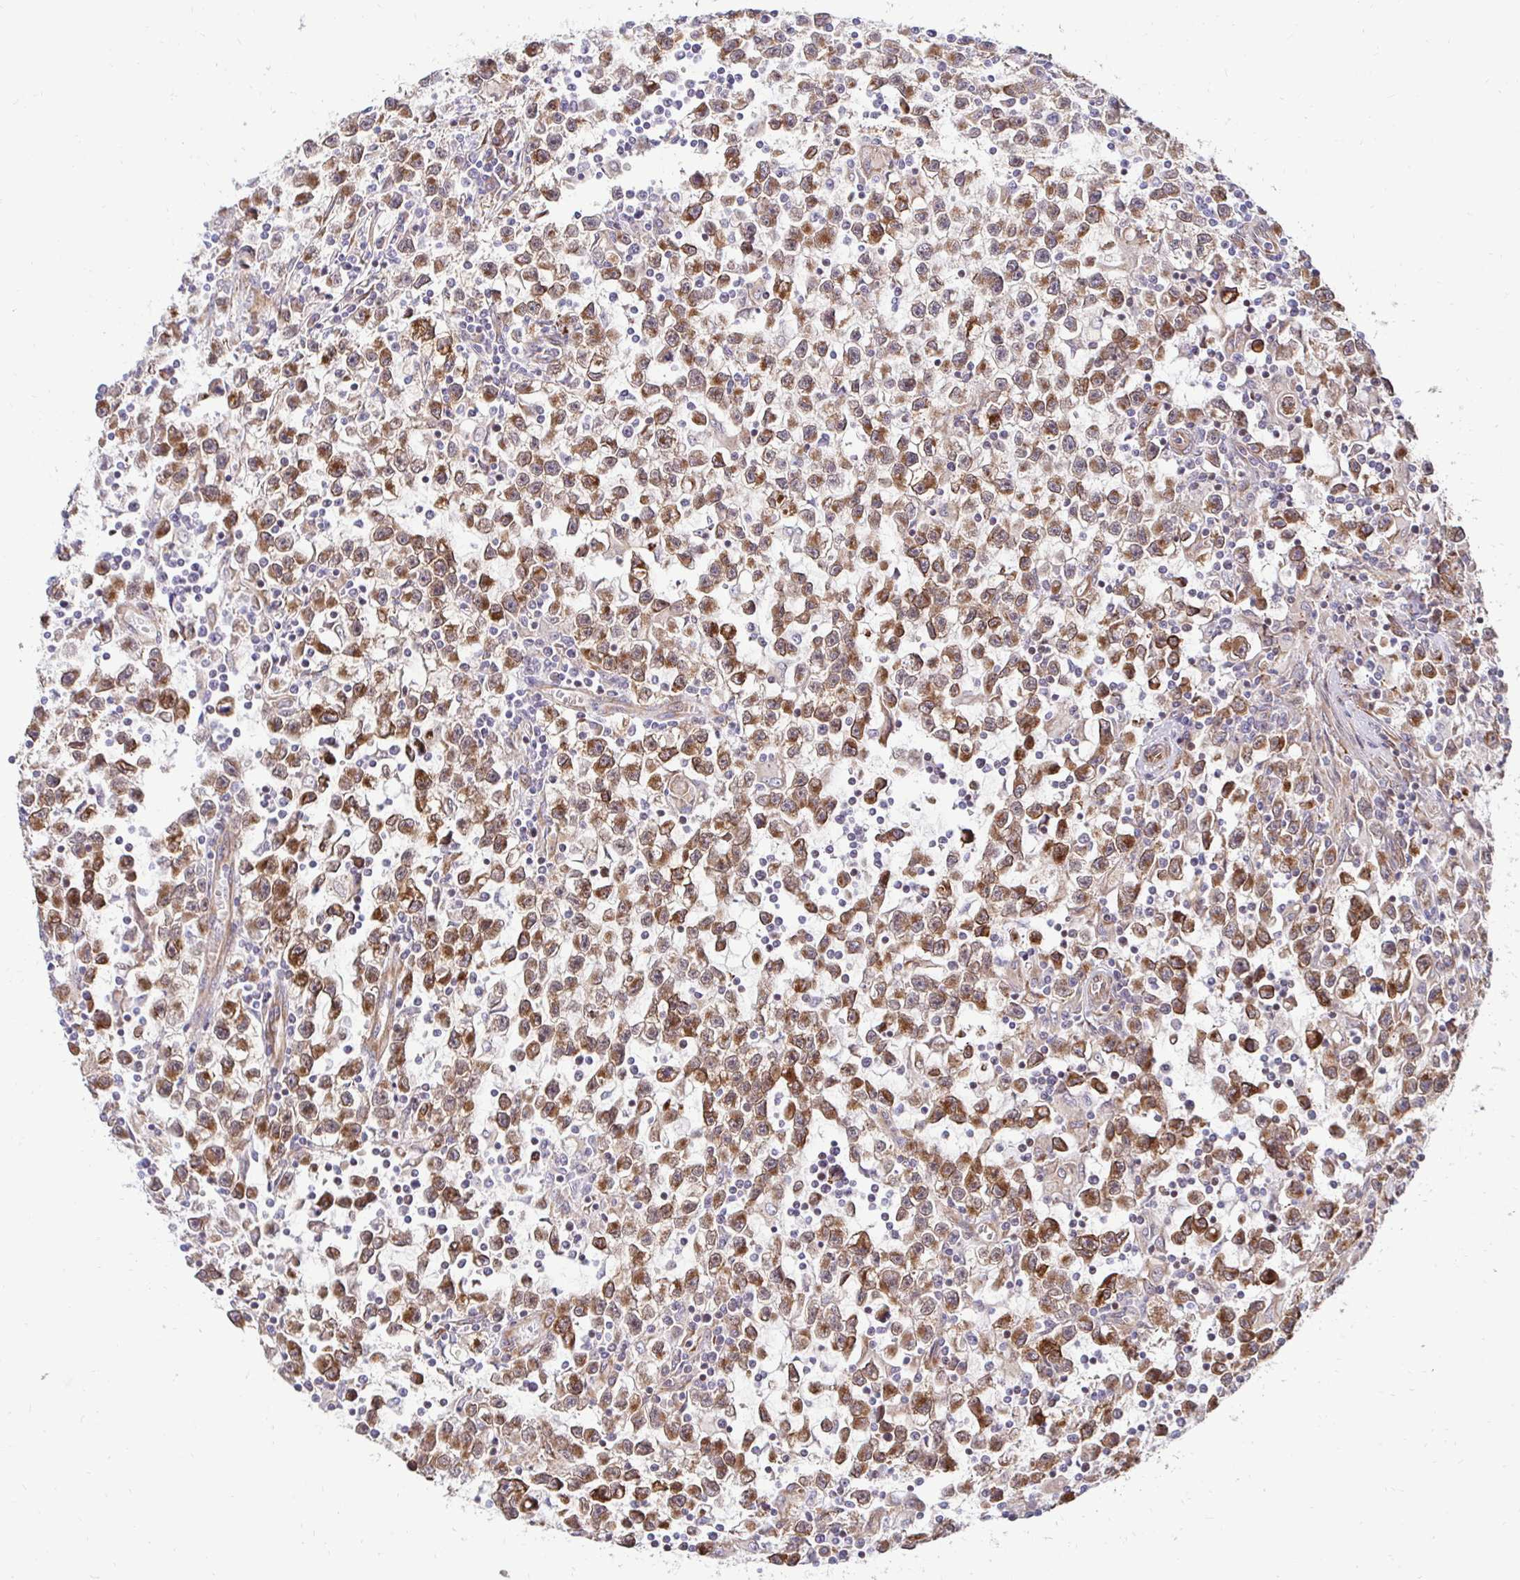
{"staining": {"intensity": "moderate", "quantity": ">75%", "location": "cytoplasmic/membranous"}, "tissue": "testis cancer", "cell_type": "Tumor cells", "image_type": "cancer", "snomed": [{"axis": "morphology", "description": "Seminoma, NOS"}, {"axis": "topography", "description": "Testis"}], "caption": "Tumor cells display moderate cytoplasmic/membranous positivity in about >75% of cells in seminoma (testis). (Brightfield microscopy of DAB IHC at high magnification).", "gene": "HPS1", "patient": {"sex": "male", "age": 31}}